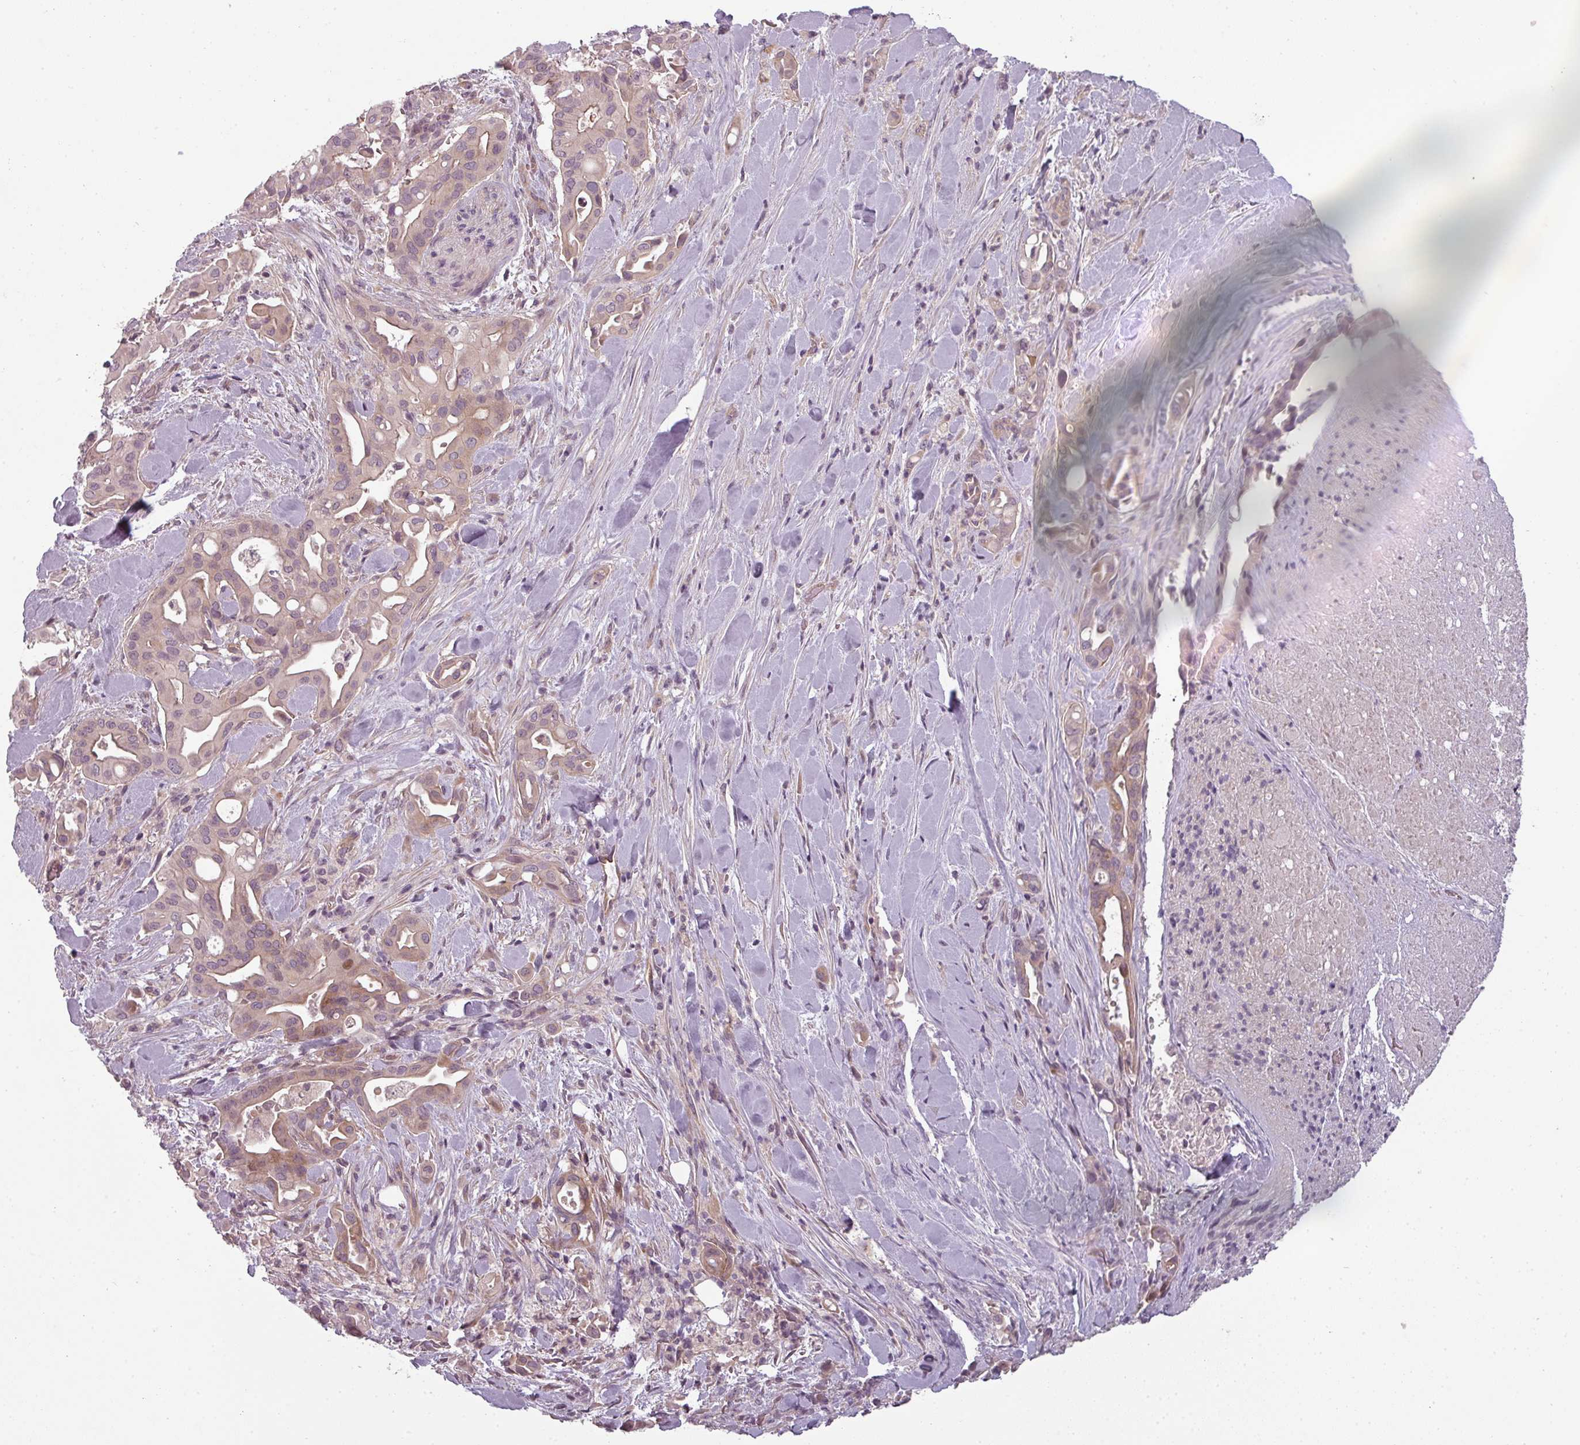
{"staining": {"intensity": "weak", "quantity": "<25%", "location": "cytoplasmic/membranous"}, "tissue": "liver cancer", "cell_type": "Tumor cells", "image_type": "cancer", "snomed": [{"axis": "morphology", "description": "Cholangiocarcinoma"}, {"axis": "topography", "description": "Liver"}], "caption": "This photomicrograph is of cholangiocarcinoma (liver) stained with immunohistochemistry (IHC) to label a protein in brown with the nuclei are counter-stained blue. There is no expression in tumor cells.", "gene": "SLC16A9", "patient": {"sex": "female", "age": 68}}